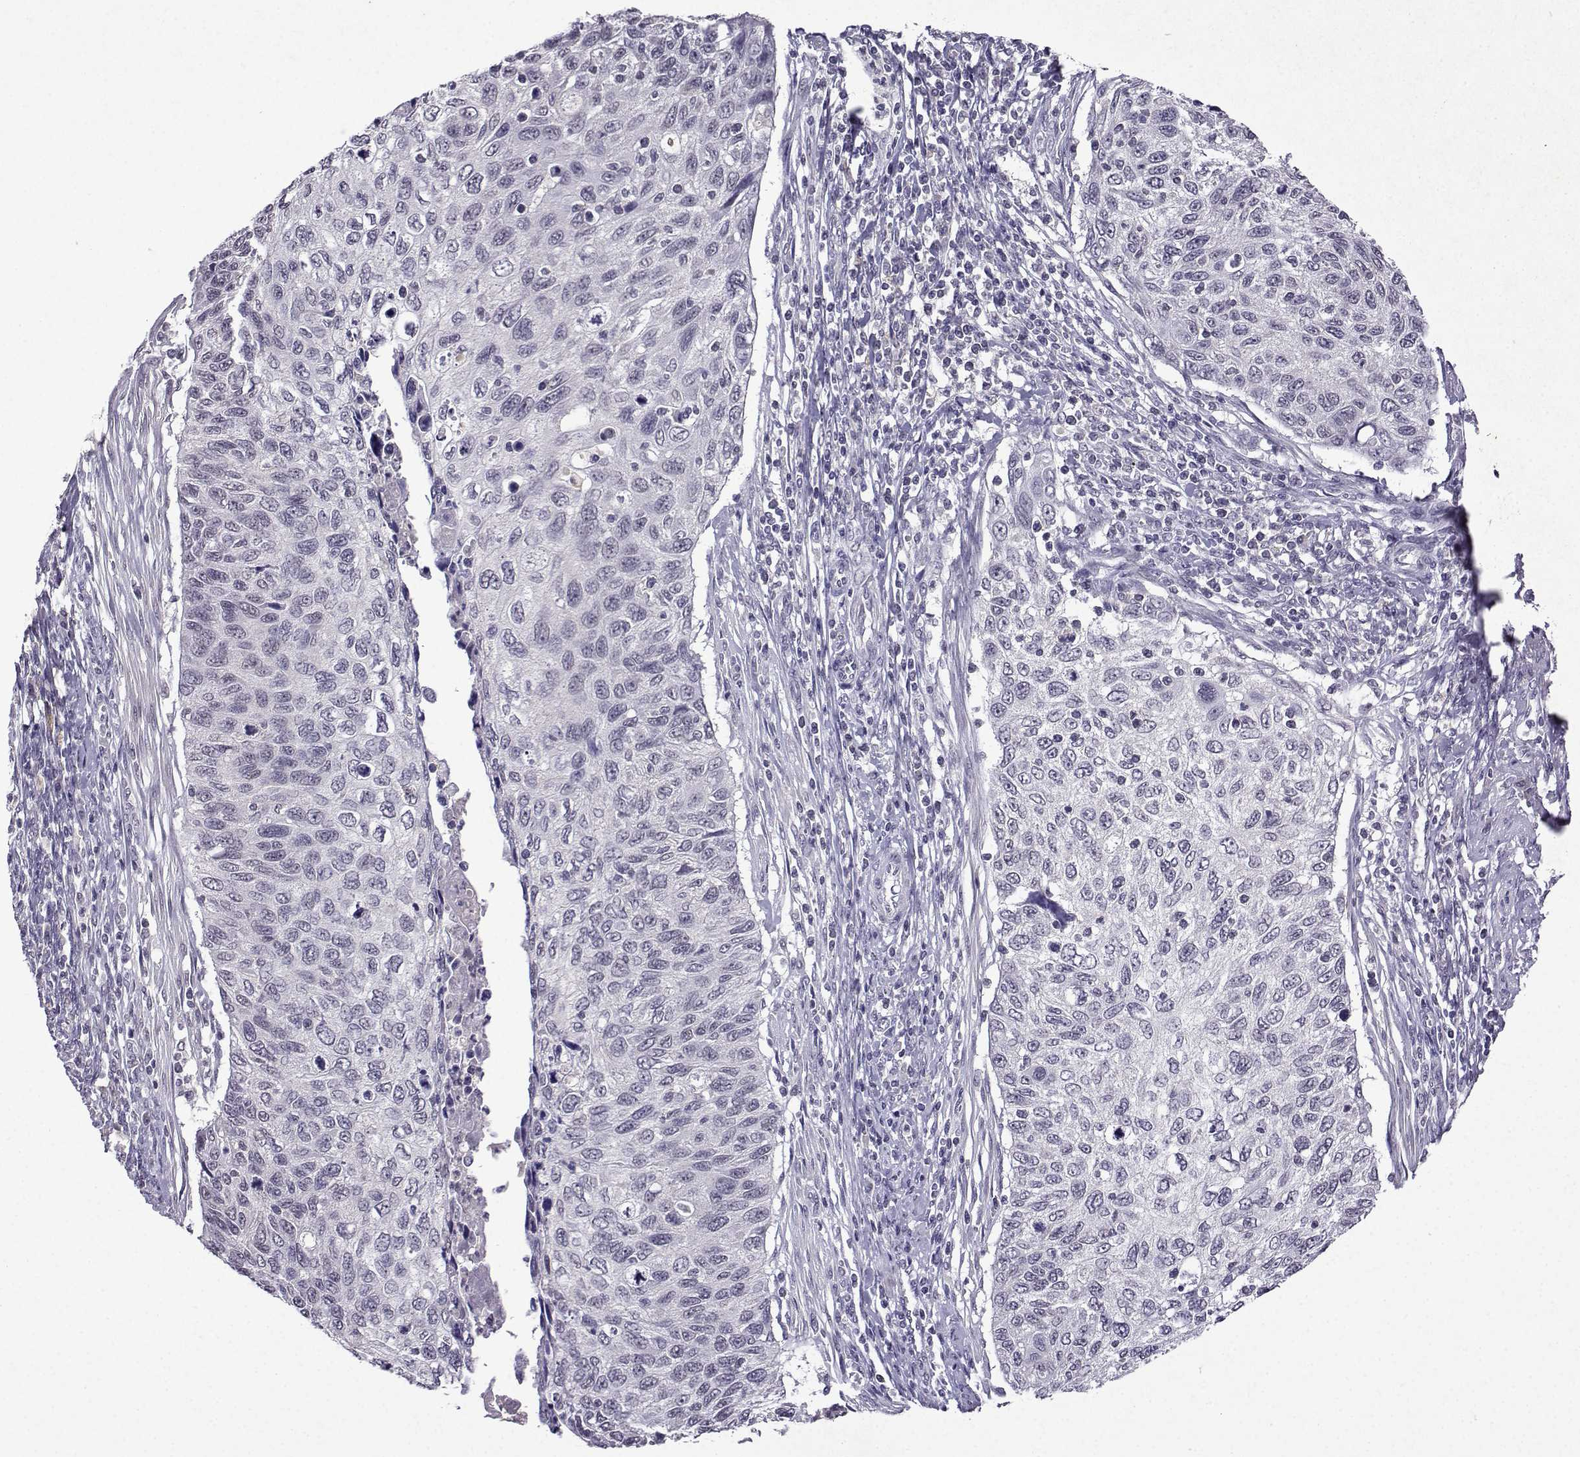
{"staining": {"intensity": "negative", "quantity": "none", "location": "none"}, "tissue": "cervical cancer", "cell_type": "Tumor cells", "image_type": "cancer", "snomed": [{"axis": "morphology", "description": "Squamous cell carcinoma, NOS"}, {"axis": "topography", "description": "Cervix"}], "caption": "Tumor cells show no significant staining in cervical squamous cell carcinoma. (Immunohistochemistry (ihc), brightfield microscopy, high magnification).", "gene": "CCL28", "patient": {"sex": "female", "age": 70}}